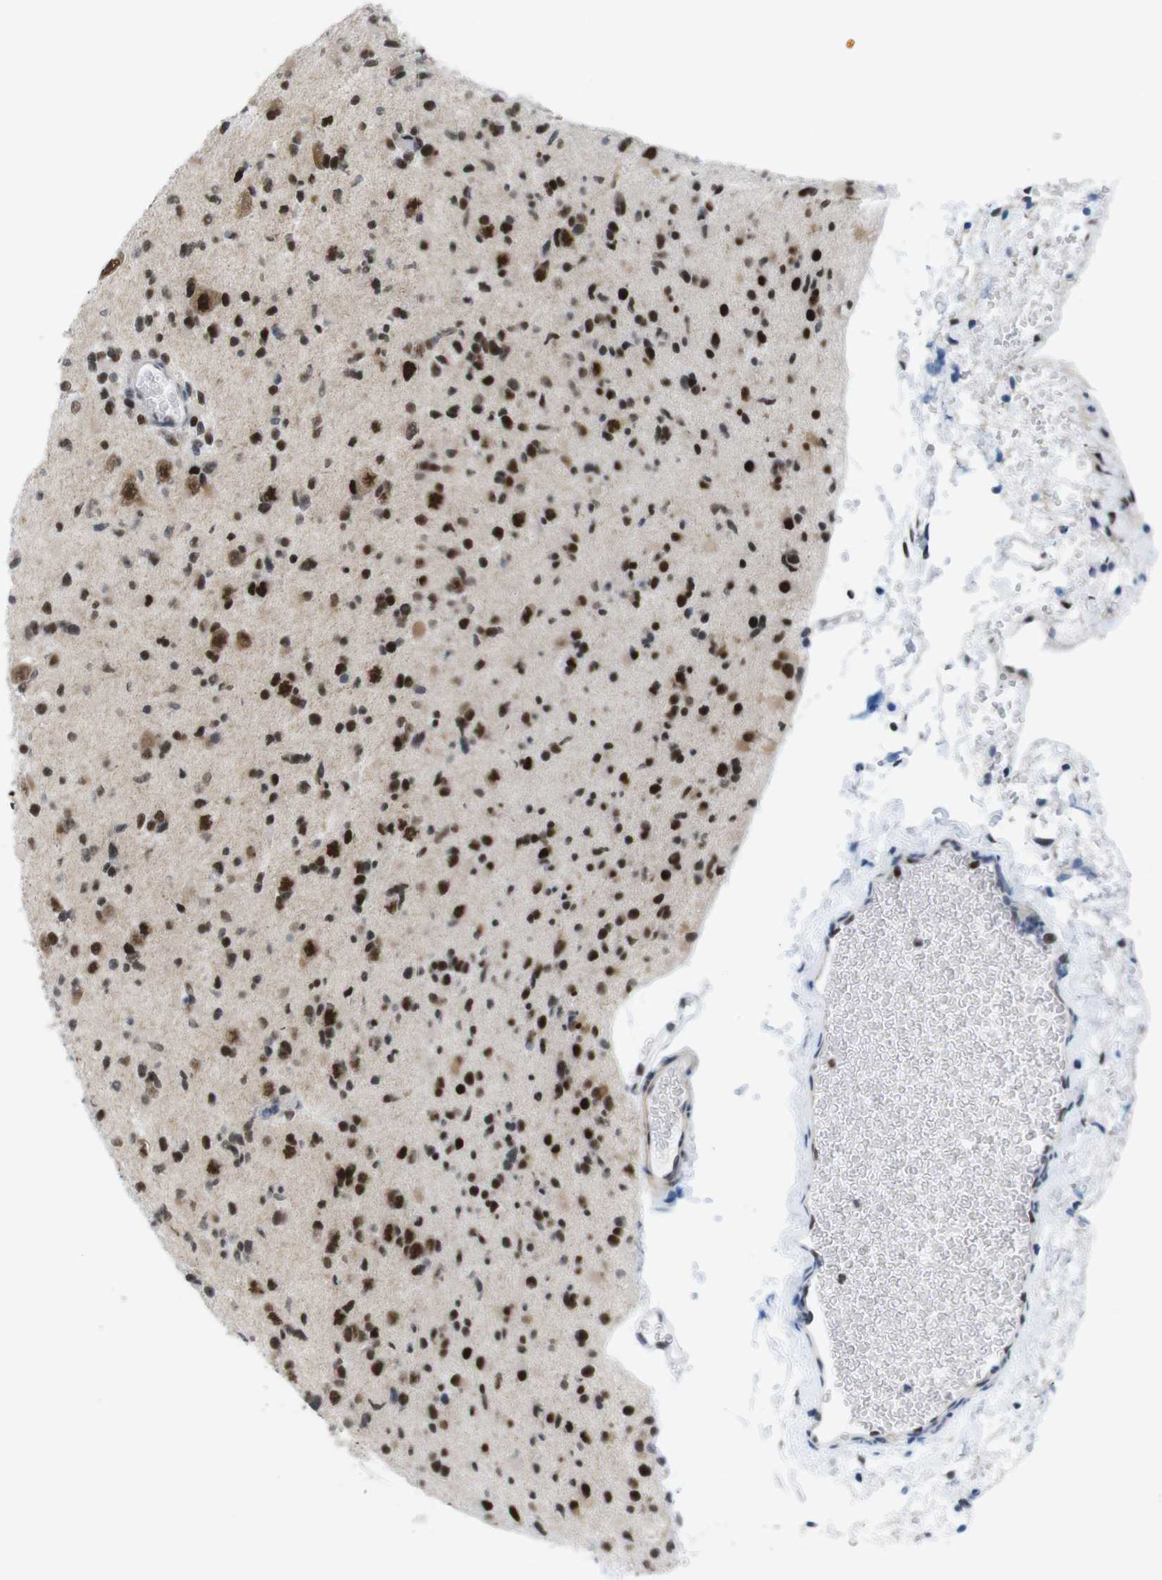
{"staining": {"intensity": "strong", "quantity": ">75%", "location": "nuclear"}, "tissue": "glioma", "cell_type": "Tumor cells", "image_type": "cancer", "snomed": [{"axis": "morphology", "description": "Glioma, malignant, Low grade"}, {"axis": "topography", "description": "Brain"}], "caption": "High-power microscopy captured an IHC micrograph of malignant low-grade glioma, revealing strong nuclear expression in approximately >75% of tumor cells. (DAB IHC, brown staining for protein, blue staining for nuclei).", "gene": "PSME3", "patient": {"sex": "female", "age": 22}}